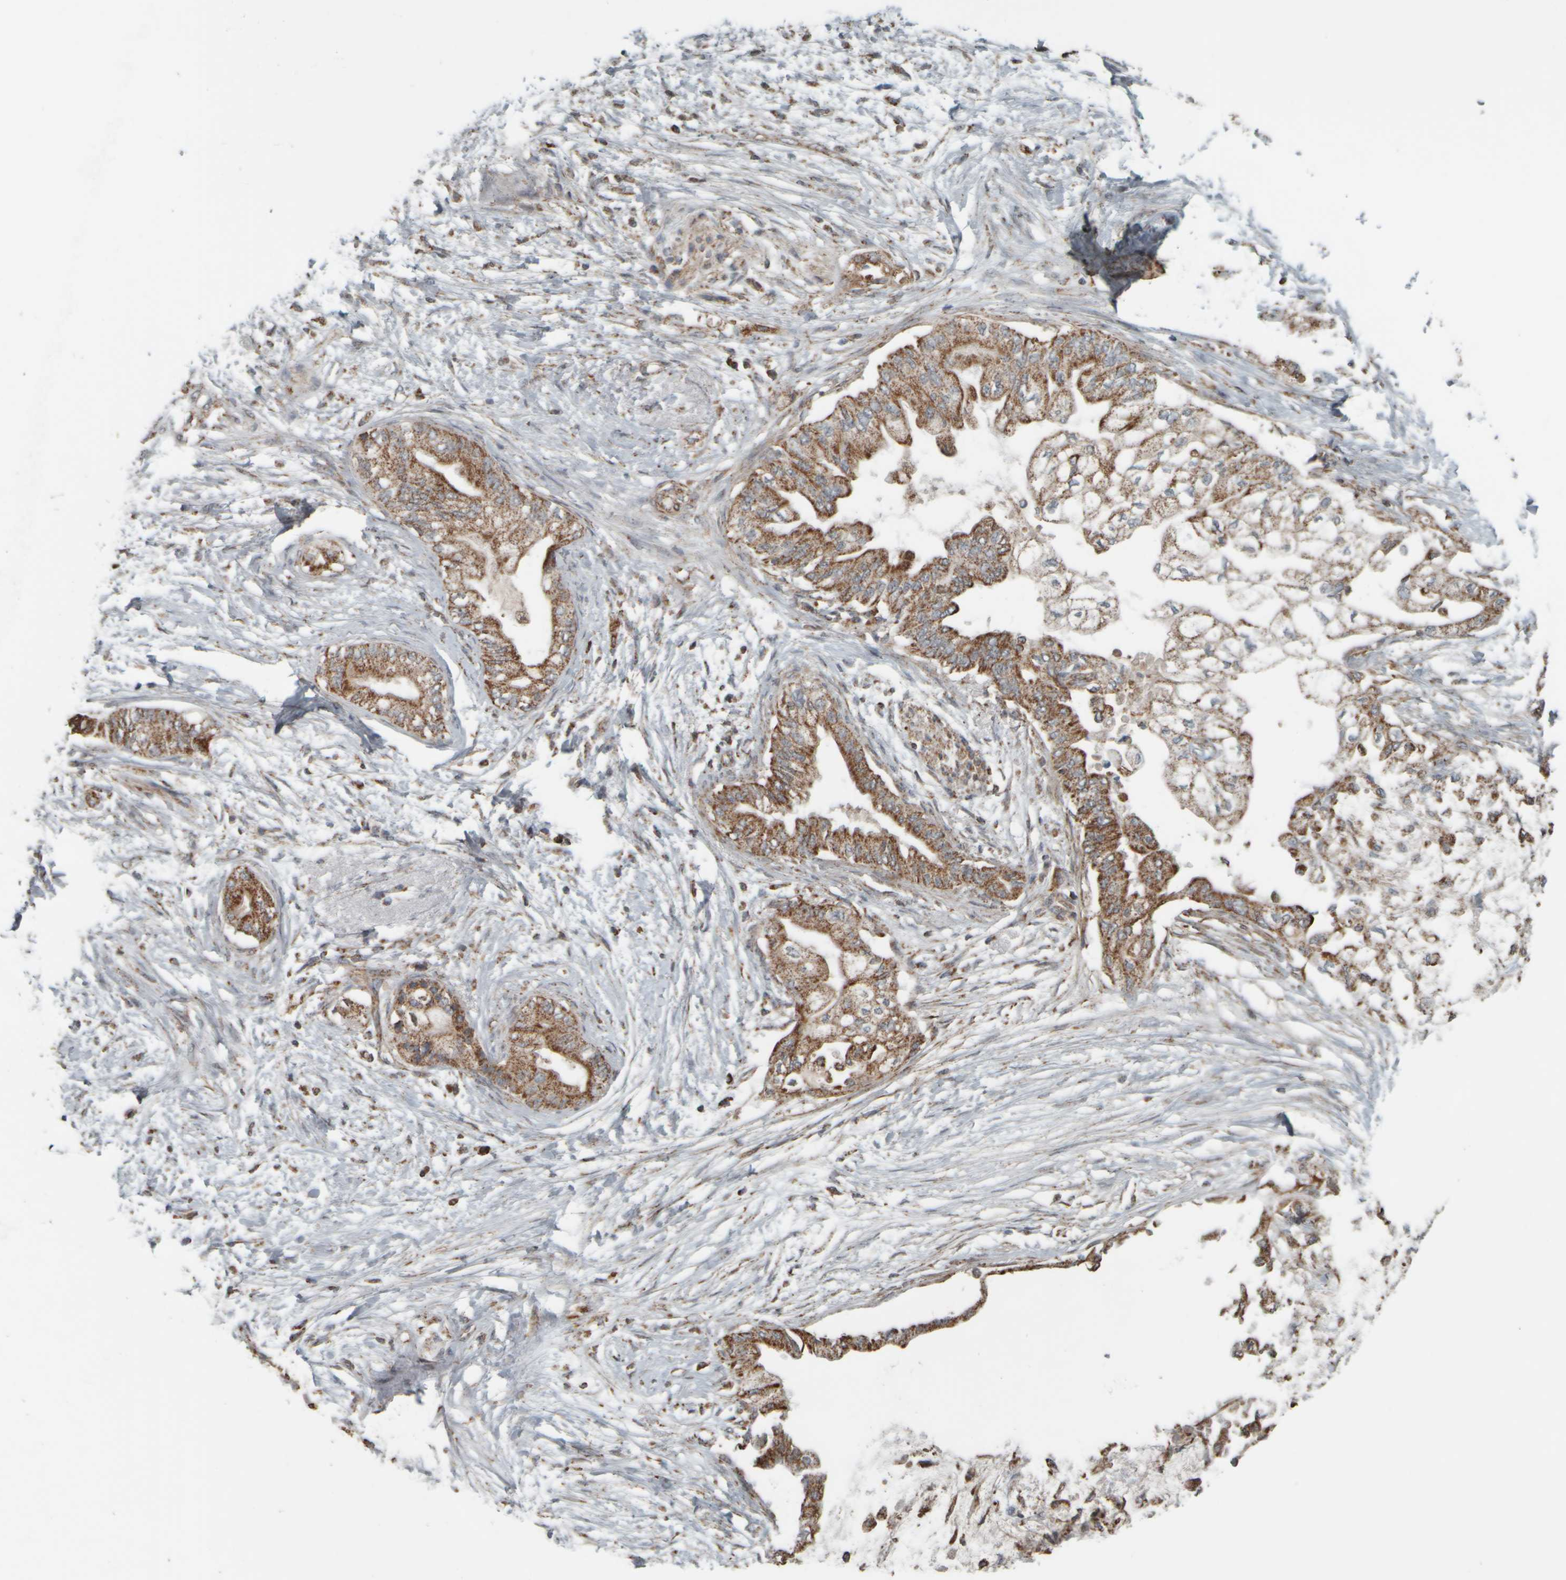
{"staining": {"intensity": "moderate", "quantity": ">75%", "location": "cytoplasmic/membranous"}, "tissue": "pancreatic cancer", "cell_type": "Tumor cells", "image_type": "cancer", "snomed": [{"axis": "morphology", "description": "Normal tissue, NOS"}, {"axis": "morphology", "description": "Adenocarcinoma, NOS"}, {"axis": "topography", "description": "Pancreas"}, {"axis": "topography", "description": "Duodenum"}], "caption": "Approximately >75% of tumor cells in pancreatic cancer (adenocarcinoma) reveal moderate cytoplasmic/membranous protein positivity as visualized by brown immunohistochemical staining.", "gene": "APBB2", "patient": {"sex": "female", "age": 60}}